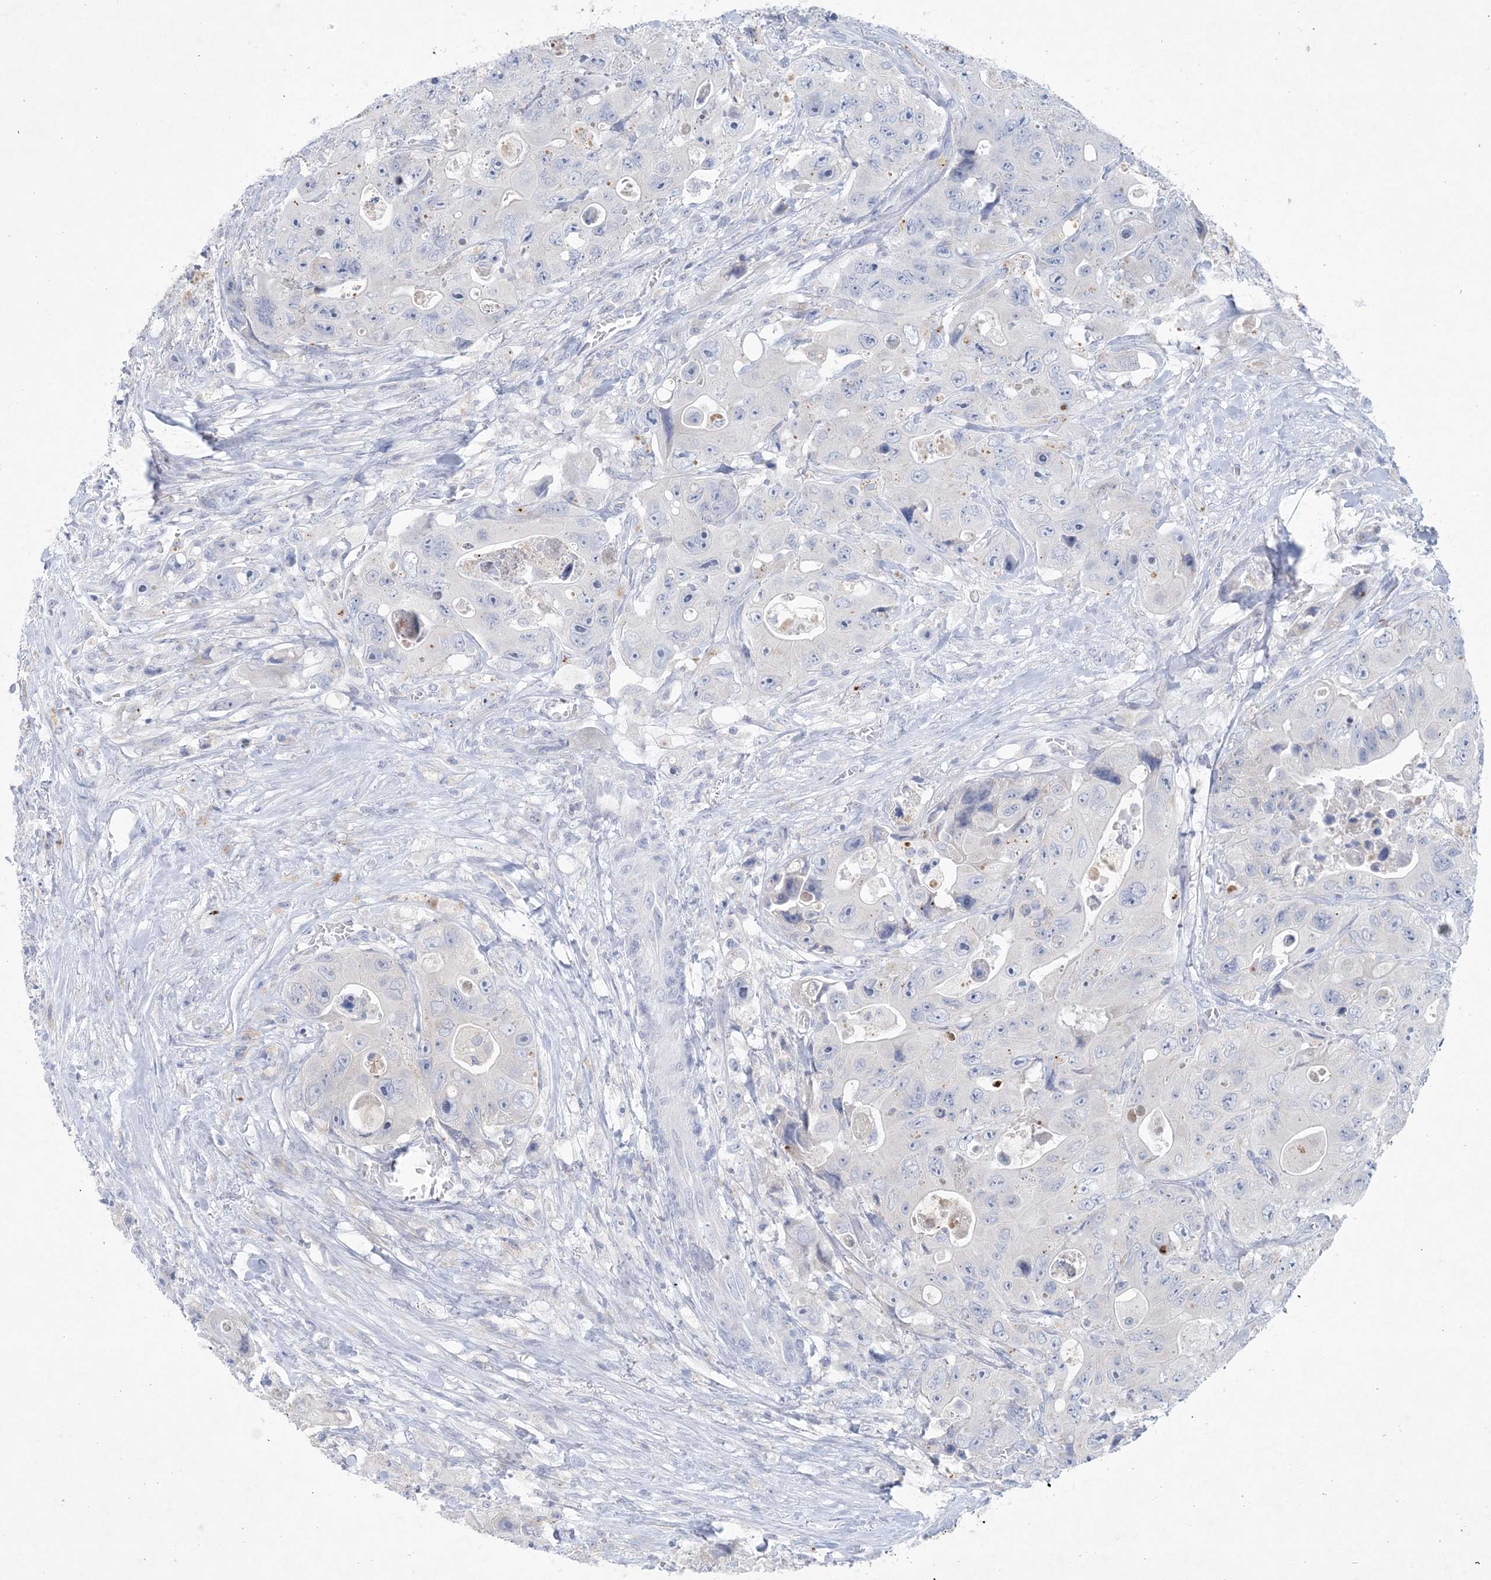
{"staining": {"intensity": "negative", "quantity": "none", "location": "none"}, "tissue": "colorectal cancer", "cell_type": "Tumor cells", "image_type": "cancer", "snomed": [{"axis": "morphology", "description": "Adenocarcinoma, NOS"}, {"axis": "topography", "description": "Colon"}], "caption": "Tumor cells show no significant staining in colorectal cancer (adenocarcinoma).", "gene": "GABRG1", "patient": {"sex": "female", "age": 46}}